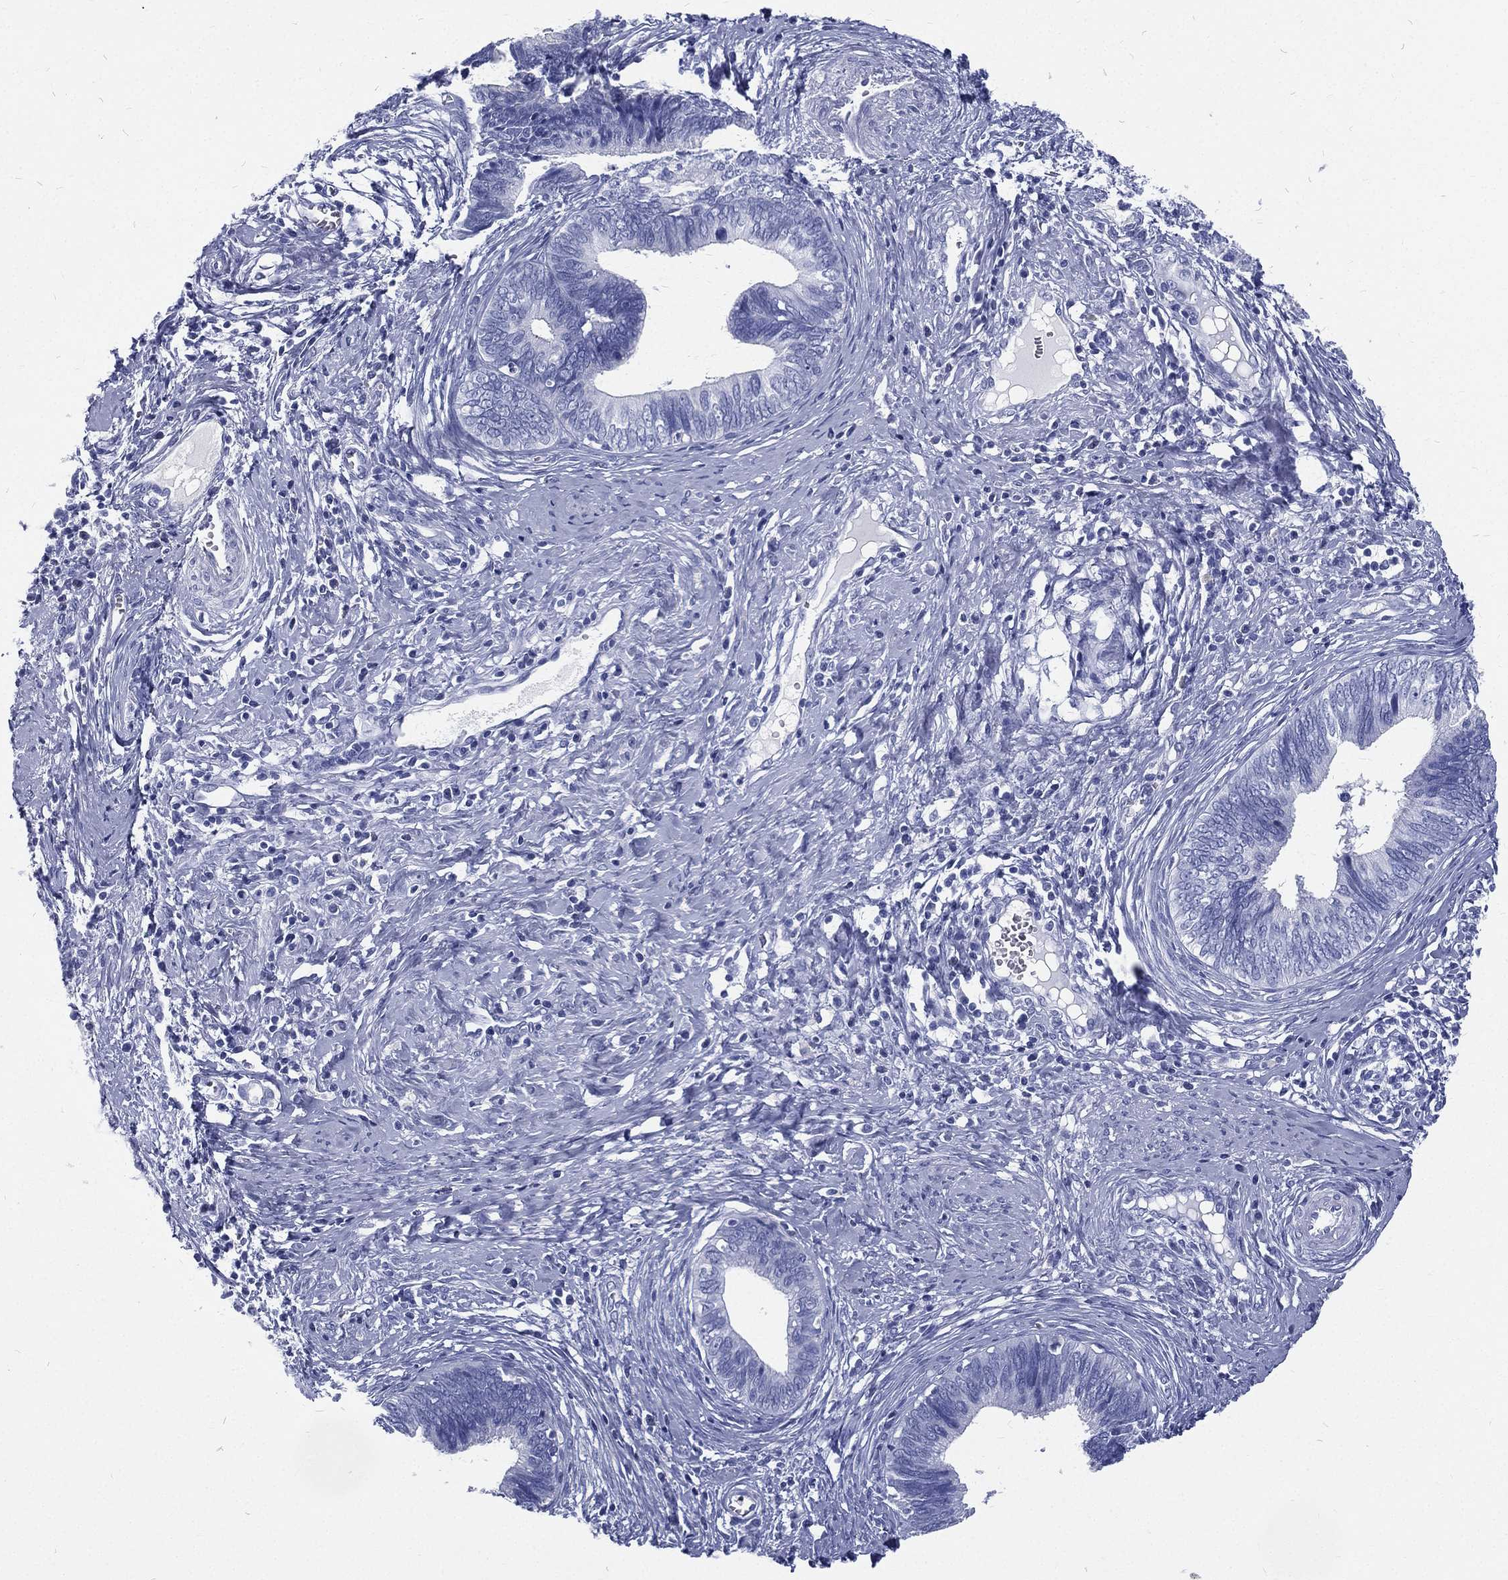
{"staining": {"intensity": "negative", "quantity": "none", "location": "none"}, "tissue": "cervical cancer", "cell_type": "Tumor cells", "image_type": "cancer", "snomed": [{"axis": "morphology", "description": "Adenocarcinoma, NOS"}, {"axis": "topography", "description": "Cervix"}], "caption": "This is an IHC micrograph of human cervical cancer. There is no staining in tumor cells.", "gene": "RSPH4A", "patient": {"sex": "female", "age": 42}}